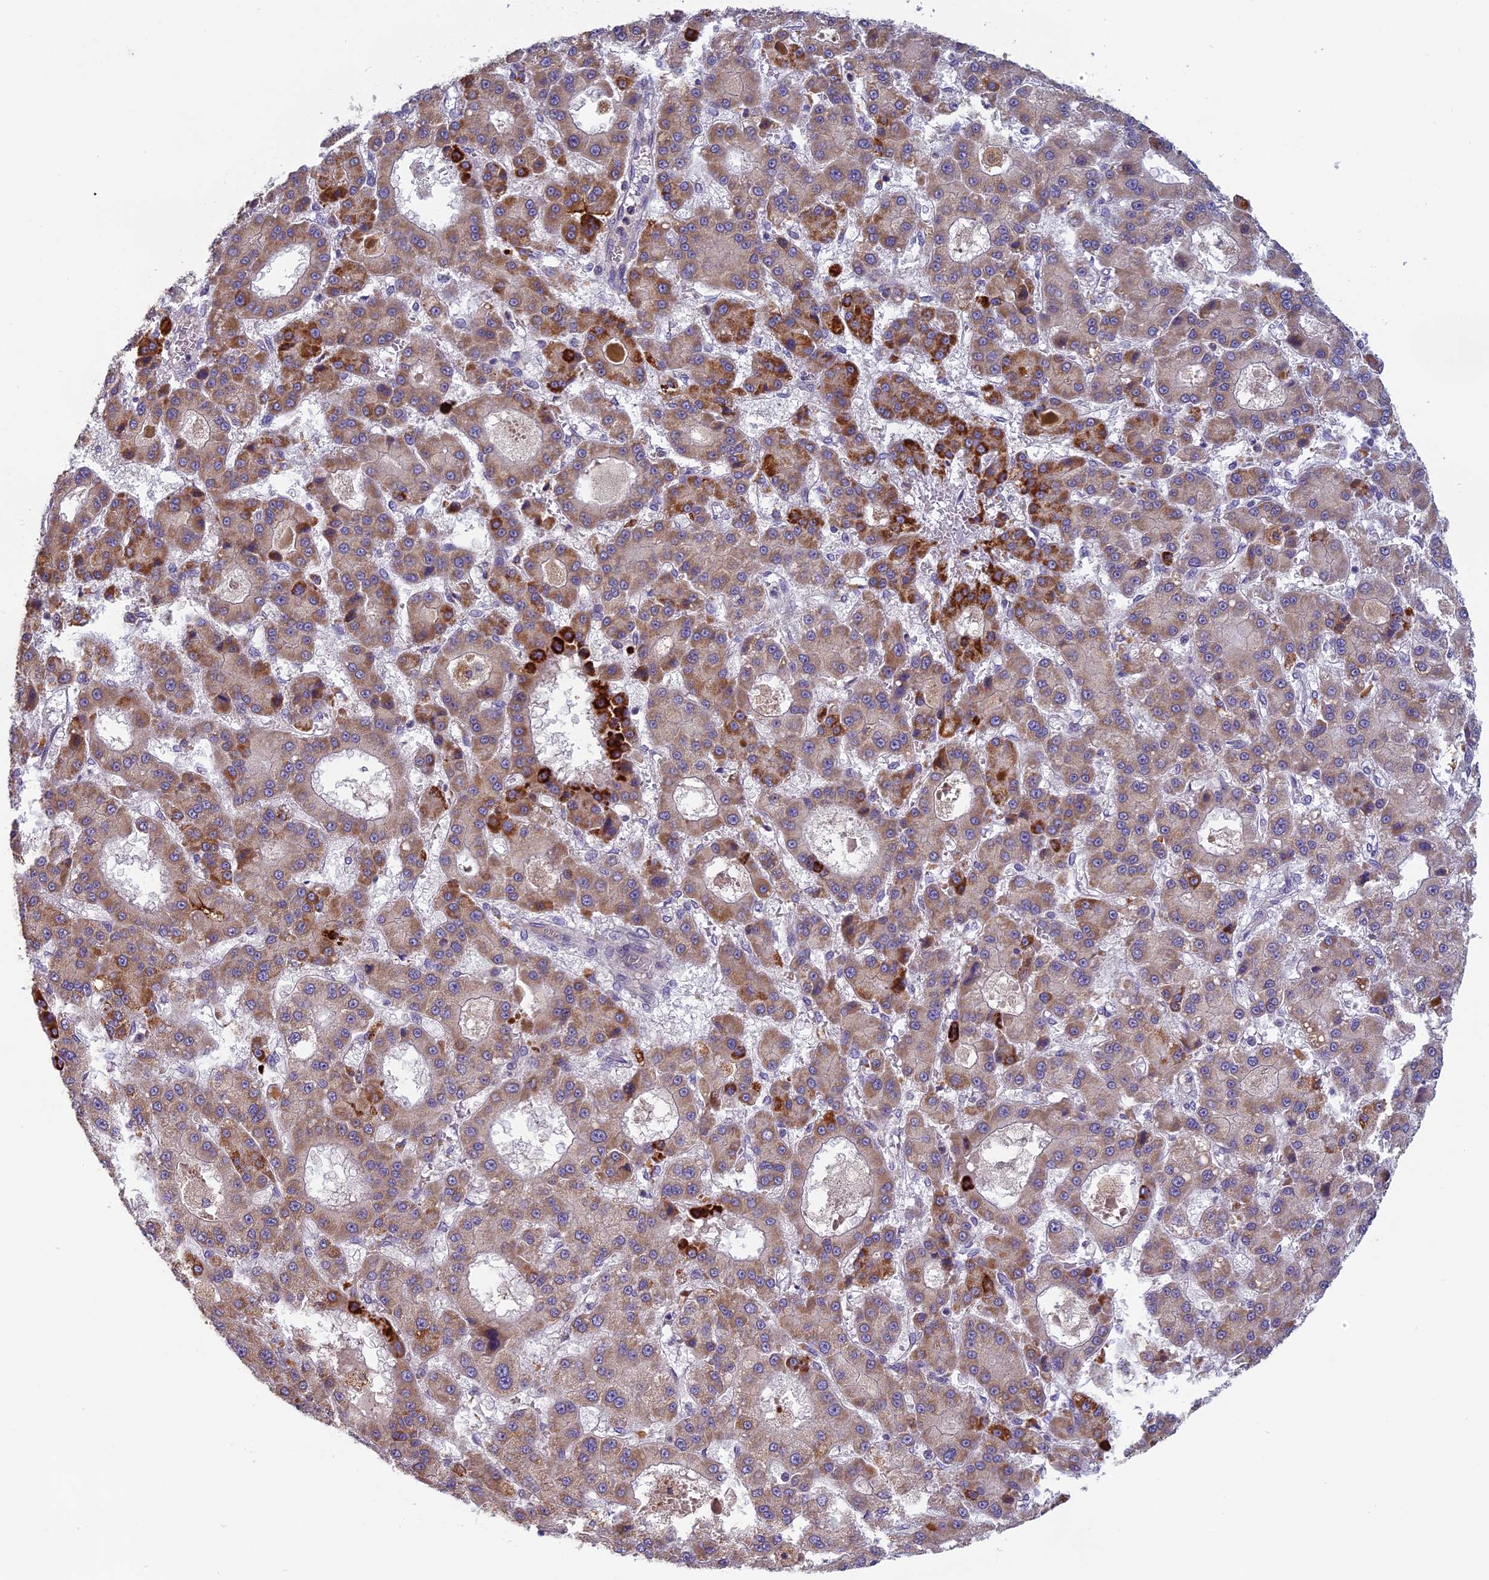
{"staining": {"intensity": "strong", "quantity": "<25%", "location": "cytoplasmic/membranous"}, "tissue": "liver cancer", "cell_type": "Tumor cells", "image_type": "cancer", "snomed": [{"axis": "morphology", "description": "Carcinoma, Hepatocellular, NOS"}, {"axis": "topography", "description": "Liver"}], "caption": "The micrograph demonstrates a brown stain indicating the presence of a protein in the cytoplasmic/membranous of tumor cells in liver cancer (hepatocellular carcinoma).", "gene": "SEMA7A", "patient": {"sex": "male", "age": 70}}